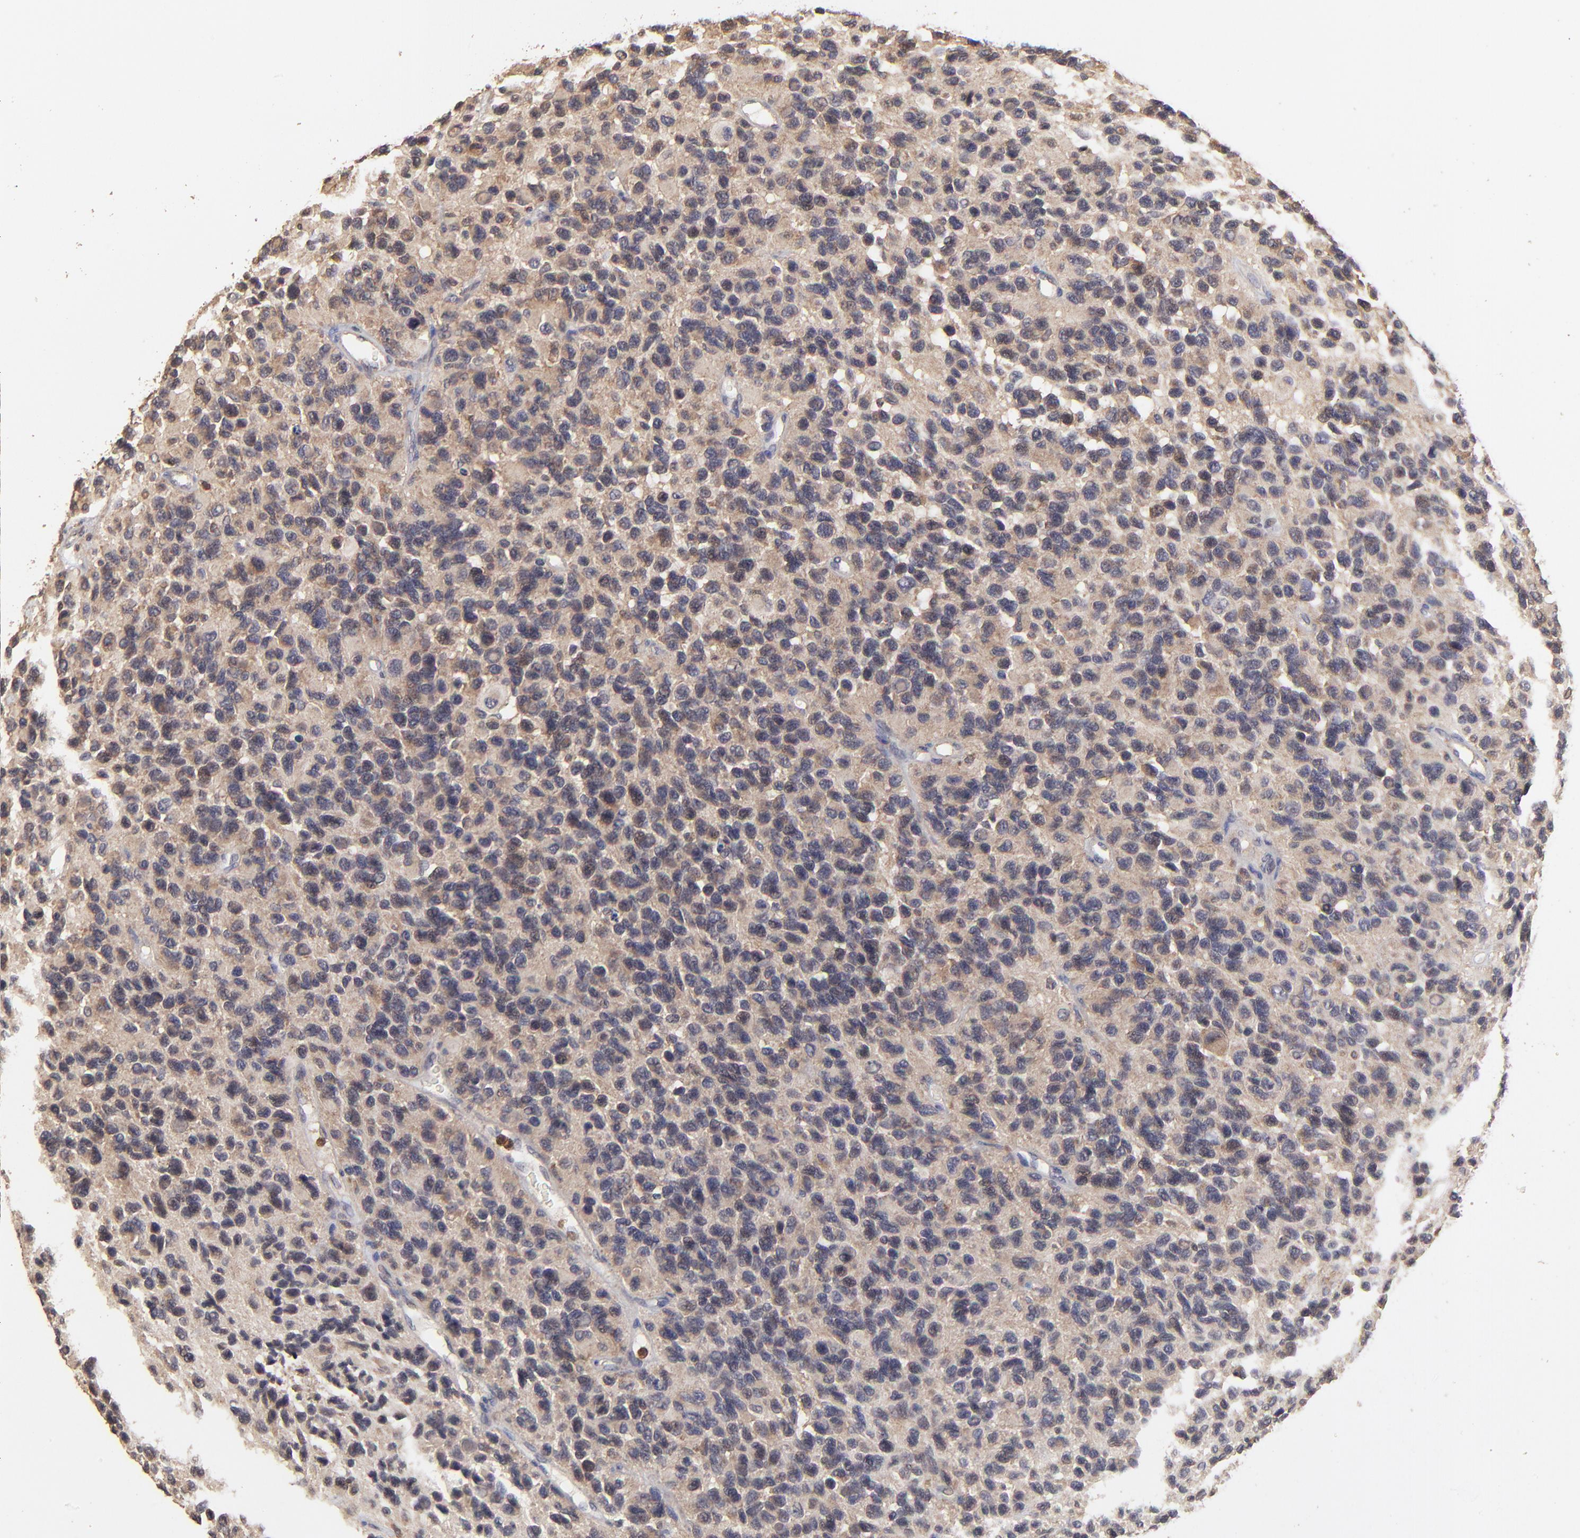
{"staining": {"intensity": "moderate", "quantity": "25%-75%", "location": "cytoplasmic/membranous"}, "tissue": "glioma", "cell_type": "Tumor cells", "image_type": "cancer", "snomed": [{"axis": "morphology", "description": "Glioma, malignant, High grade"}, {"axis": "topography", "description": "Brain"}], "caption": "Malignant glioma (high-grade) stained with a brown dye reveals moderate cytoplasmic/membranous positive expression in about 25%-75% of tumor cells.", "gene": "STON2", "patient": {"sex": "male", "age": 77}}